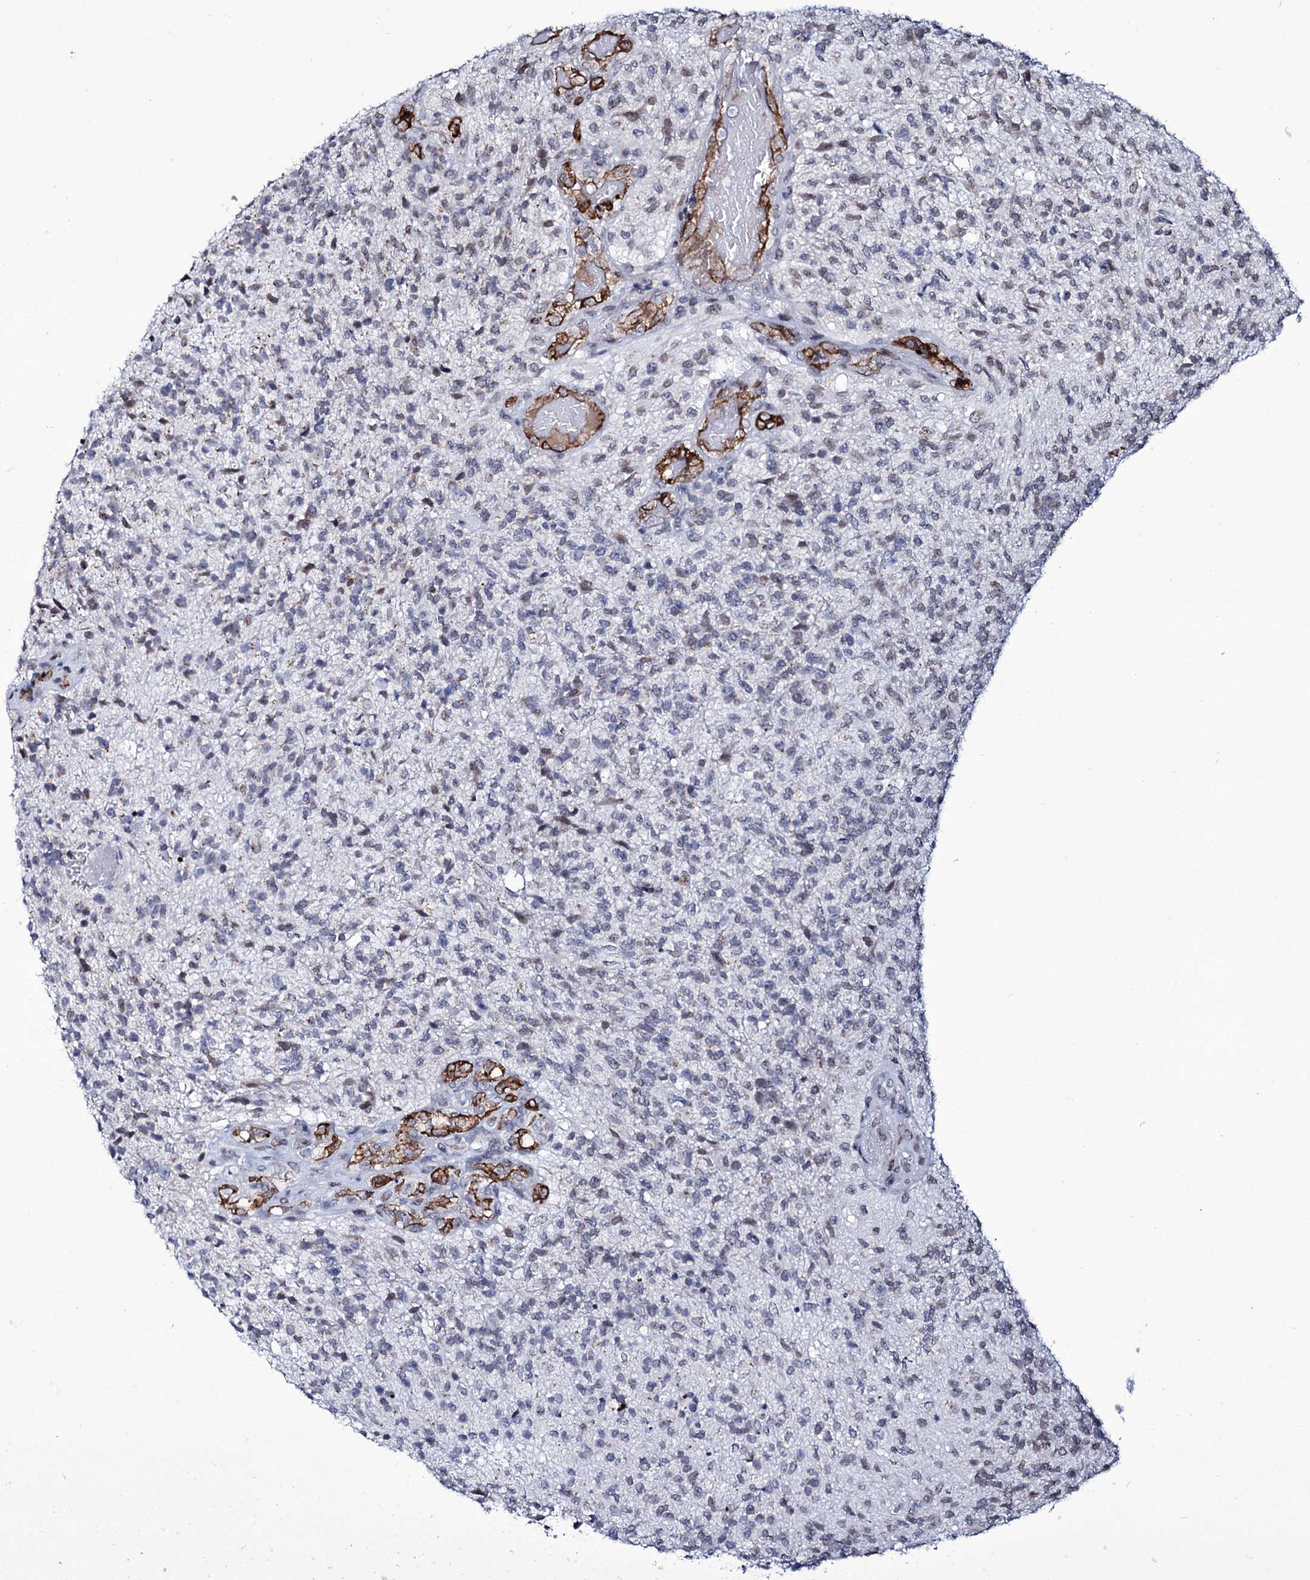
{"staining": {"intensity": "negative", "quantity": "none", "location": "none"}, "tissue": "glioma", "cell_type": "Tumor cells", "image_type": "cancer", "snomed": [{"axis": "morphology", "description": "Glioma, malignant, High grade"}, {"axis": "topography", "description": "Brain"}], "caption": "Malignant high-grade glioma stained for a protein using immunohistochemistry reveals no staining tumor cells.", "gene": "ZC3H12C", "patient": {"sex": "male", "age": 56}}